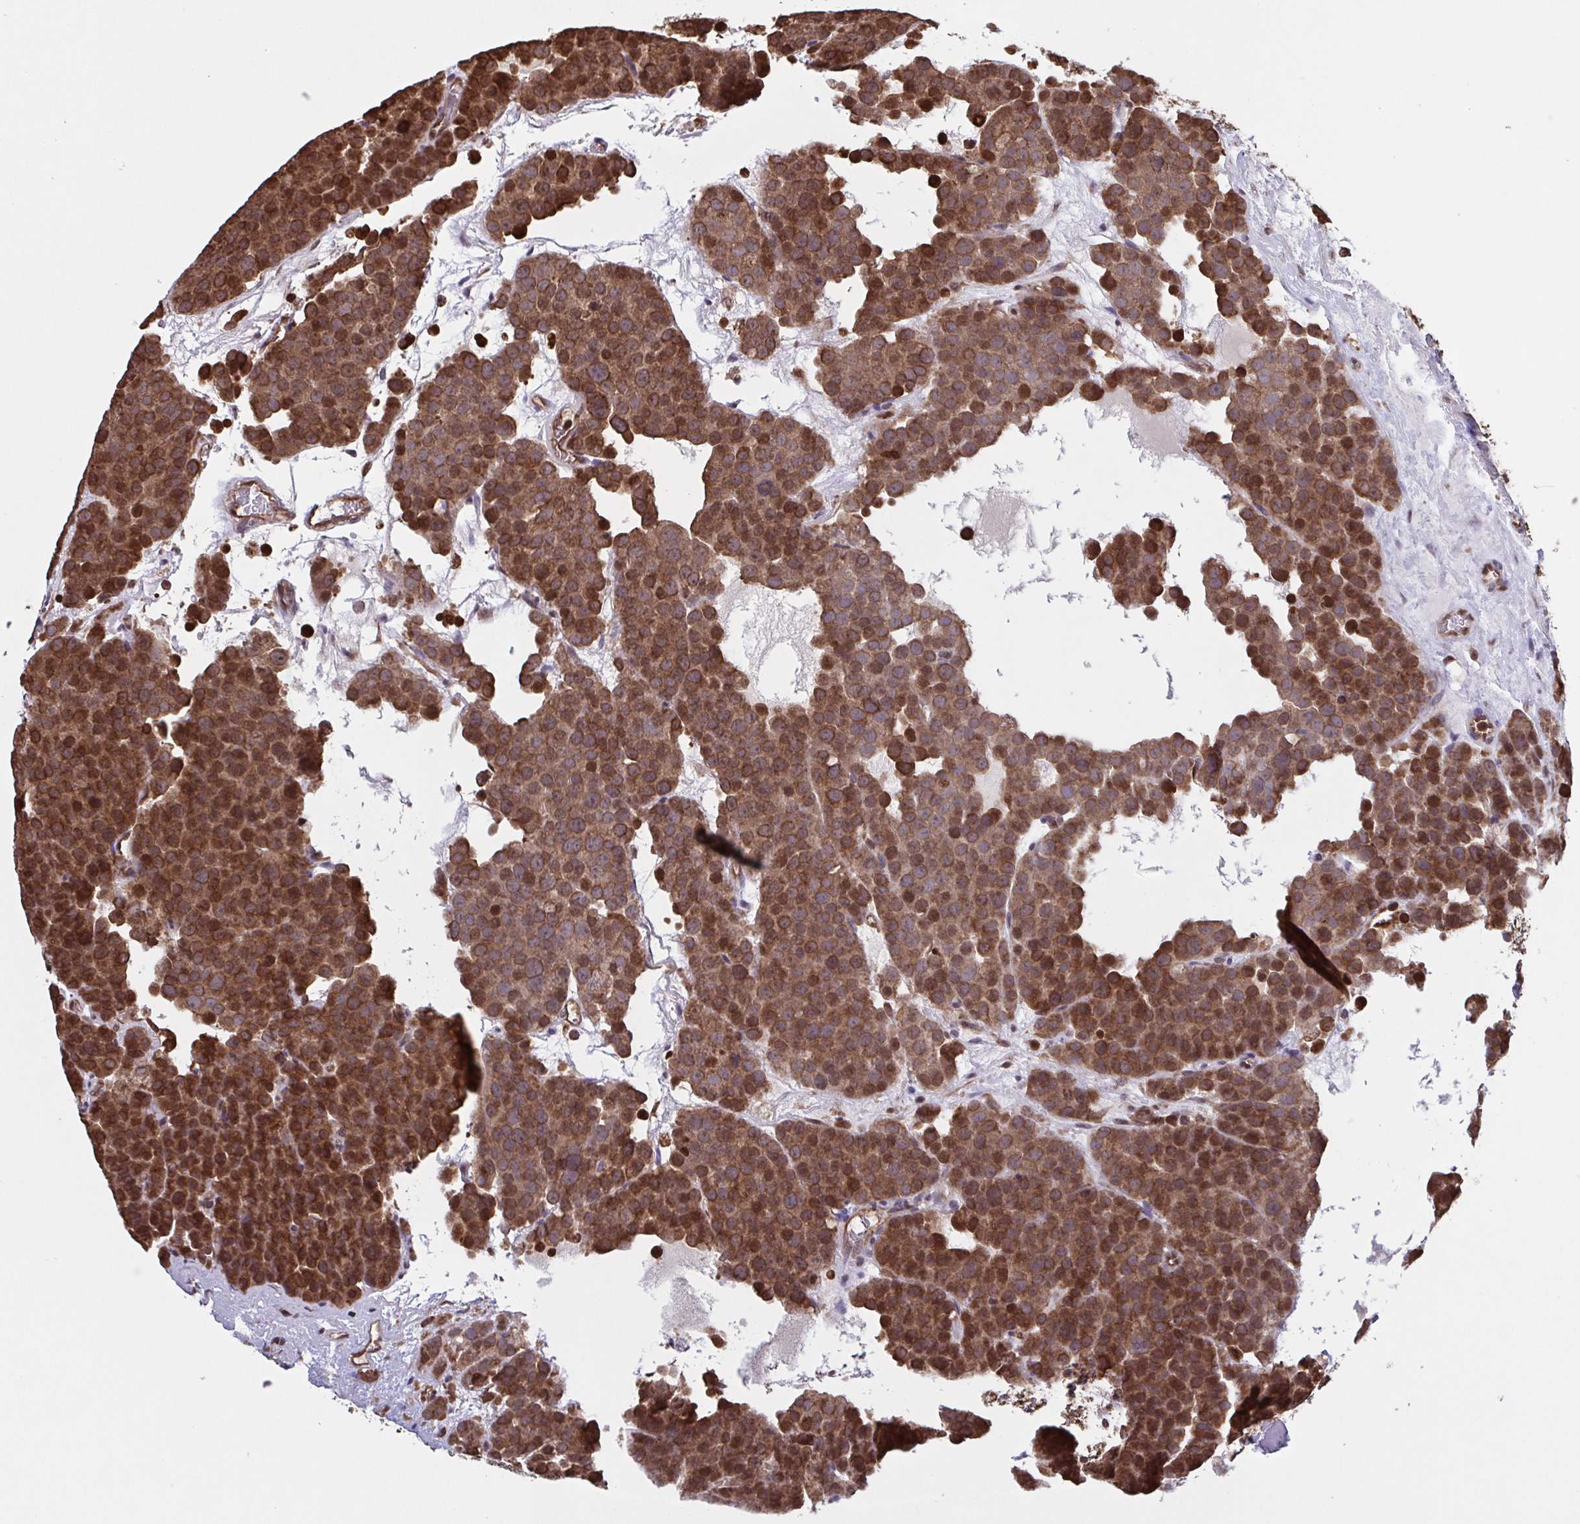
{"staining": {"intensity": "moderate", "quantity": ">75%", "location": "cytoplasmic/membranous,nuclear"}, "tissue": "testis cancer", "cell_type": "Tumor cells", "image_type": "cancer", "snomed": [{"axis": "morphology", "description": "Seminoma, NOS"}, {"axis": "topography", "description": "Testis"}], "caption": "About >75% of tumor cells in testis cancer demonstrate moderate cytoplasmic/membranous and nuclear protein expression as visualized by brown immunohistochemical staining.", "gene": "SEC63", "patient": {"sex": "male", "age": 71}}